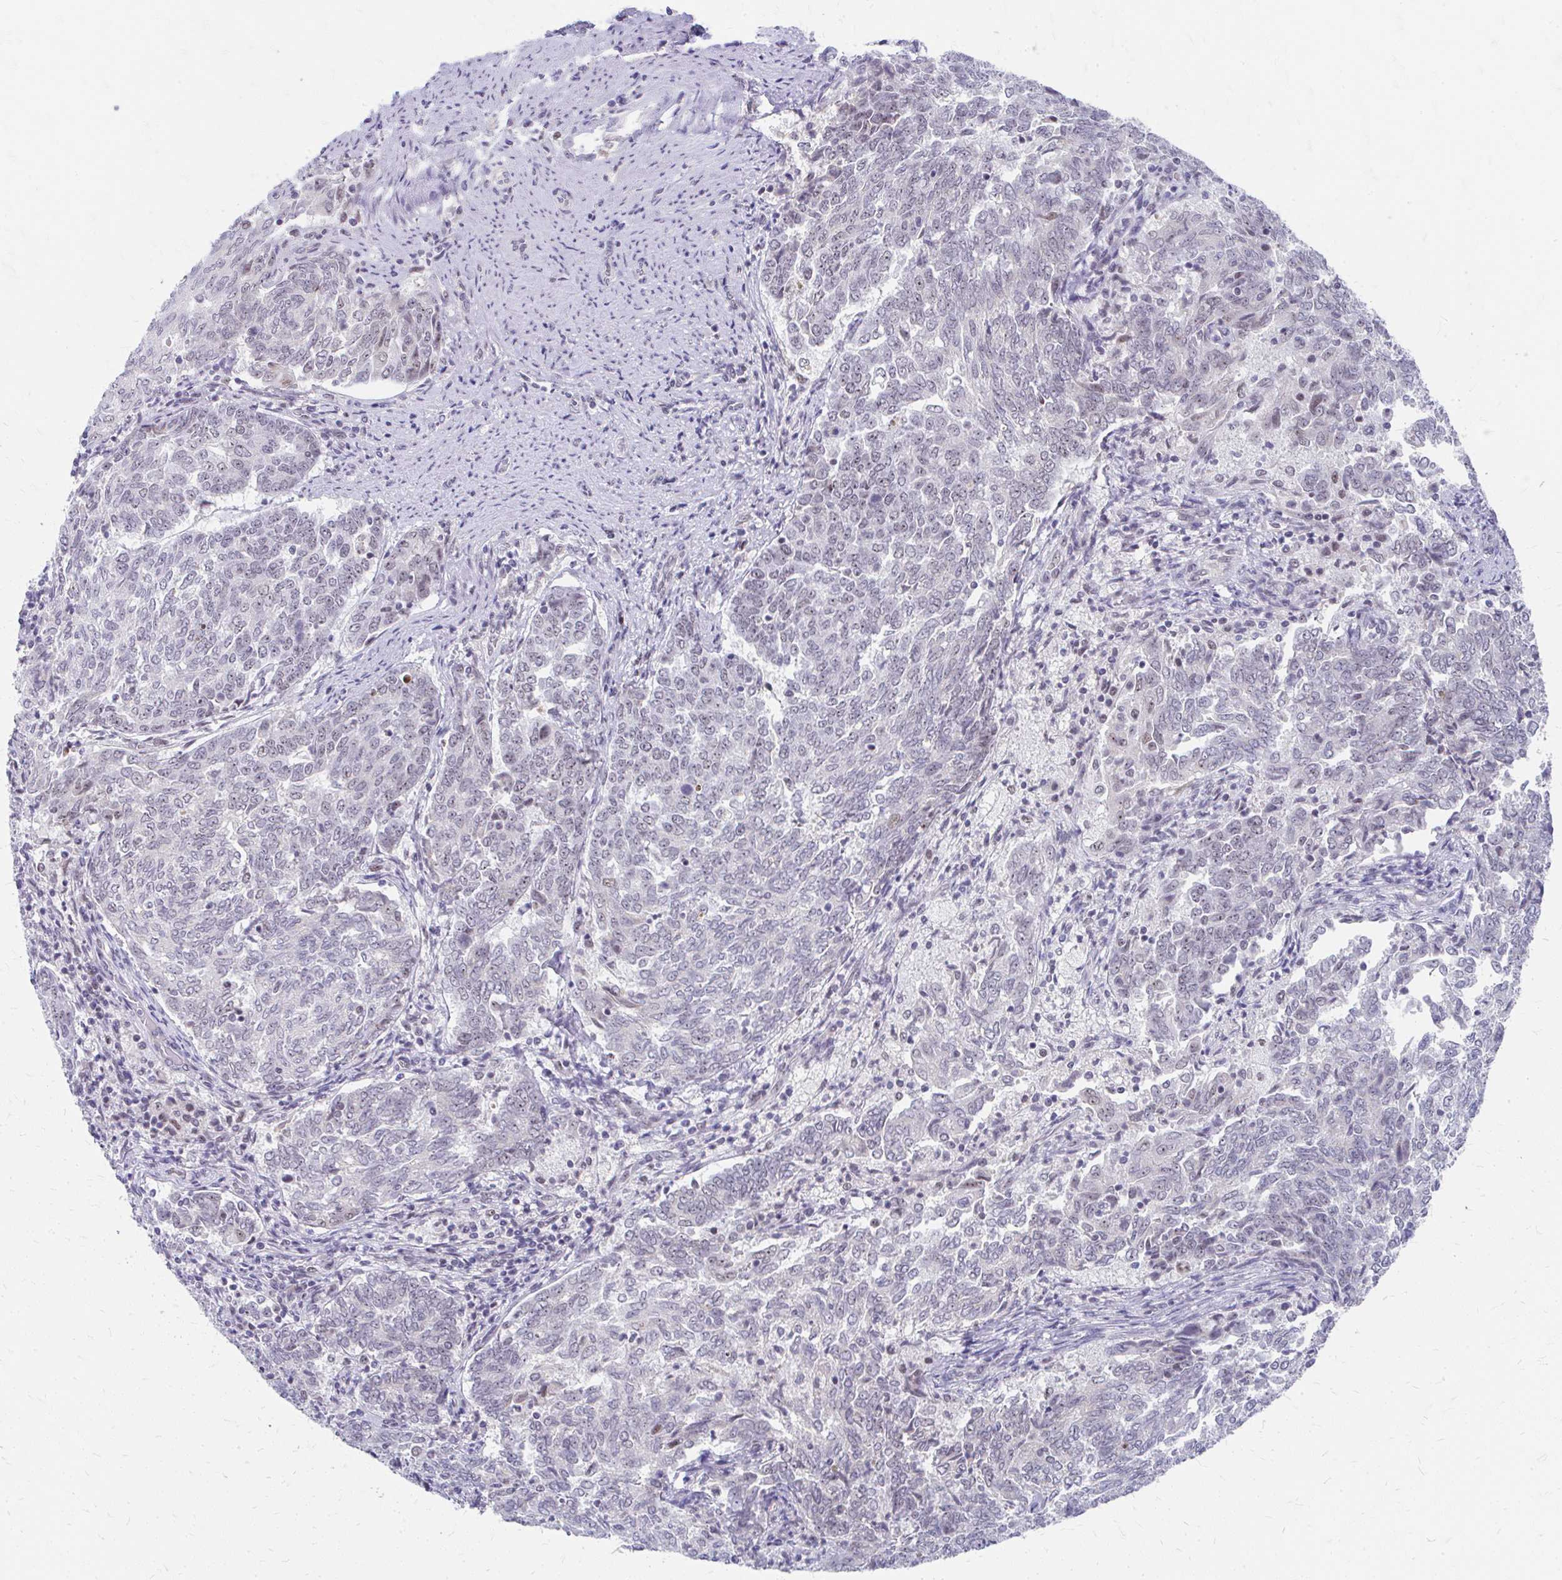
{"staining": {"intensity": "weak", "quantity": "<25%", "location": "nuclear"}, "tissue": "endometrial cancer", "cell_type": "Tumor cells", "image_type": "cancer", "snomed": [{"axis": "morphology", "description": "Adenocarcinoma, NOS"}, {"axis": "topography", "description": "Endometrium"}], "caption": "A histopathology image of human endometrial cancer is negative for staining in tumor cells.", "gene": "GTF2H1", "patient": {"sex": "female", "age": 80}}